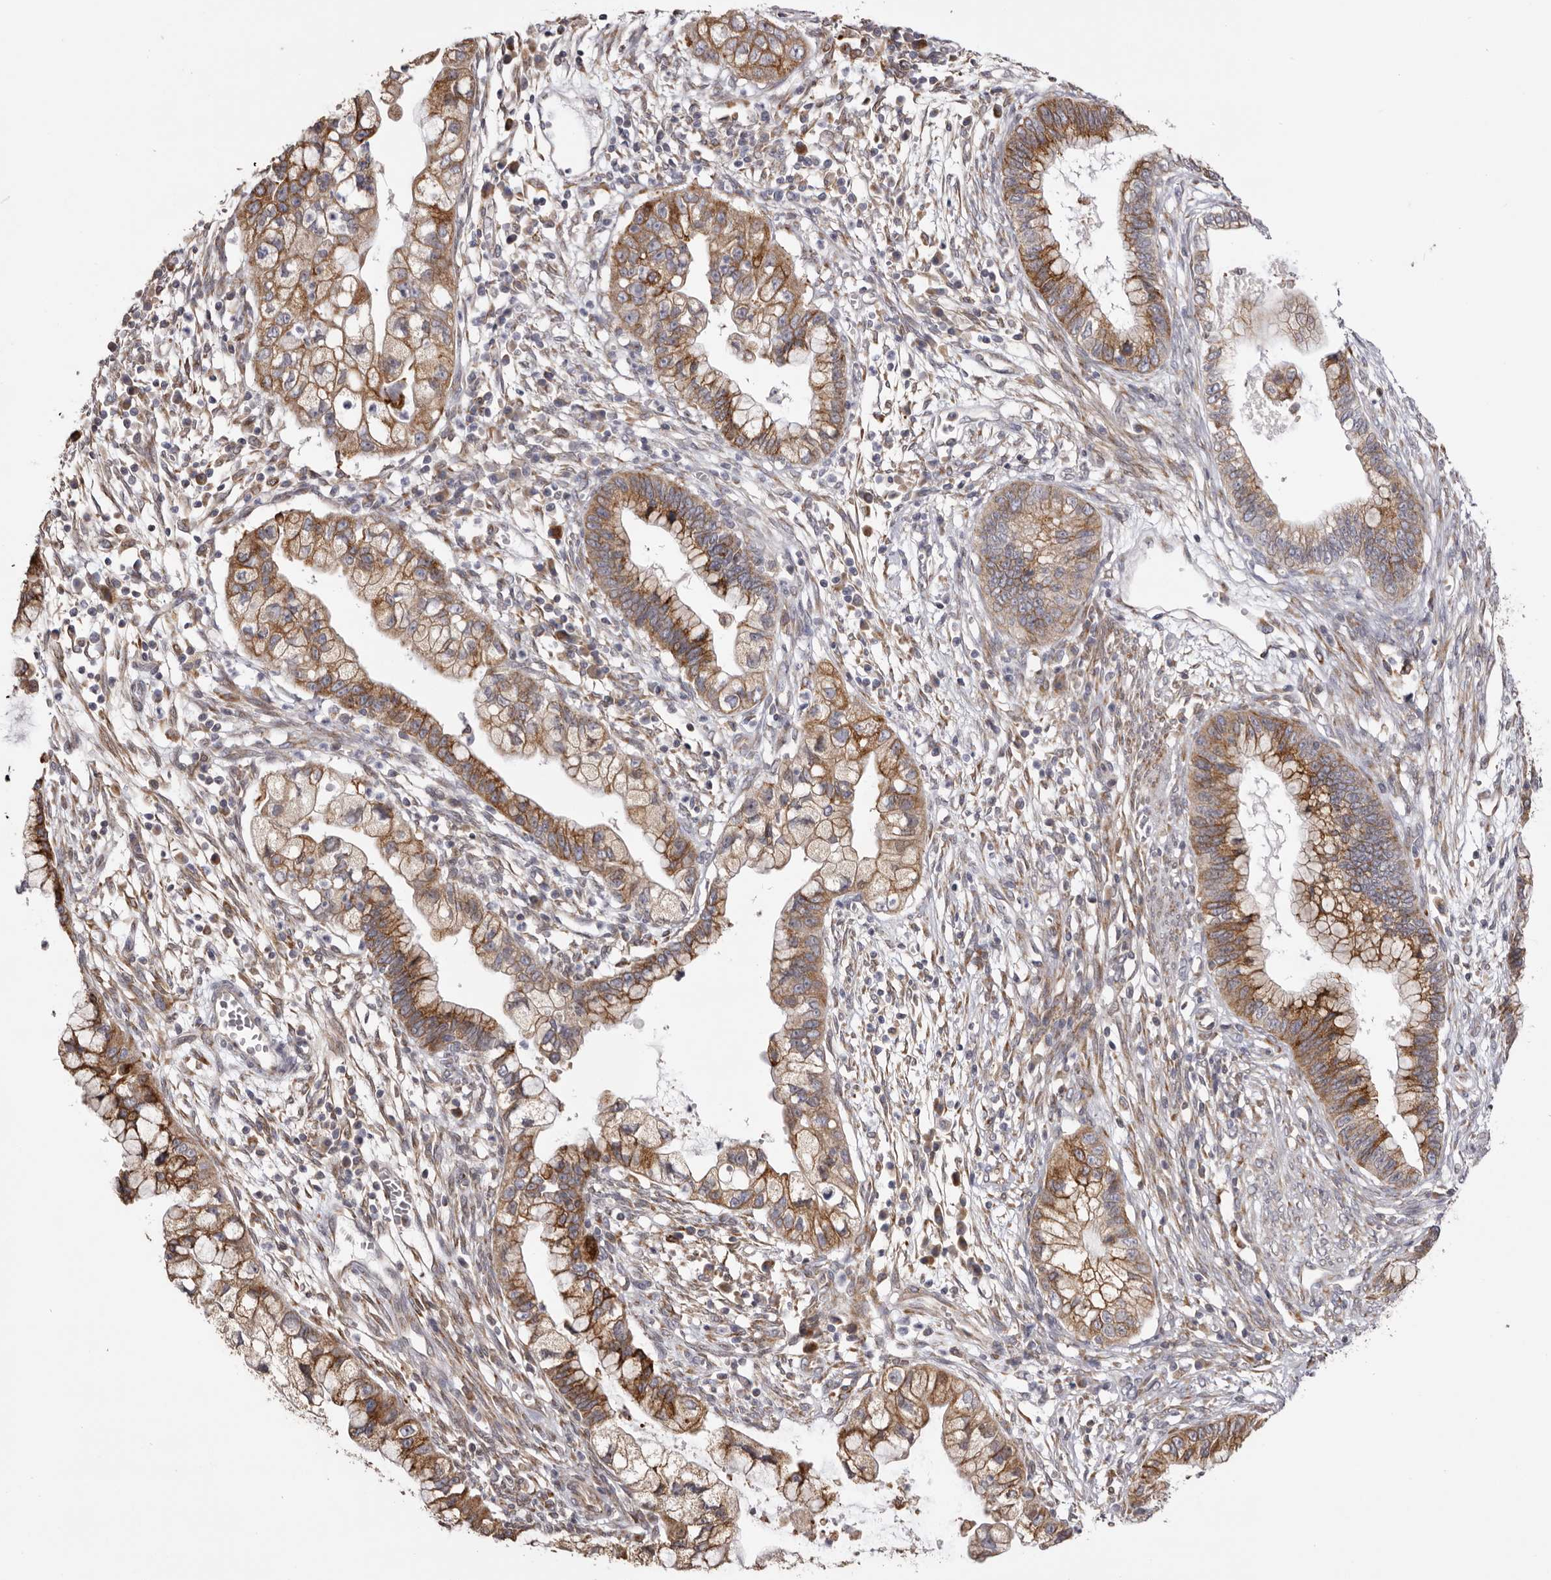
{"staining": {"intensity": "strong", "quantity": ">75%", "location": "cytoplasmic/membranous"}, "tissue": "cervical cancer", "cell_type": "Tumor cells", "image_type": "cancer", "snomed": [{"axis": "morphology", "description": "Adenocarcinoma, NOS"}, {"axis": "topography", "description": "Cervix"}], "caption": "Immunohistochemistry (IHC) image of neoplastic tissue: human cervical cancer stained using immunohistochemistry reveals high levels of strong protein expression localized specifically in the cytoplasmic/membranous of tumor cells, appearing as a cytoplasmic/membranous brown color.", "gene": "PIGX", "patient": {"sex": "female", "age": 44}}